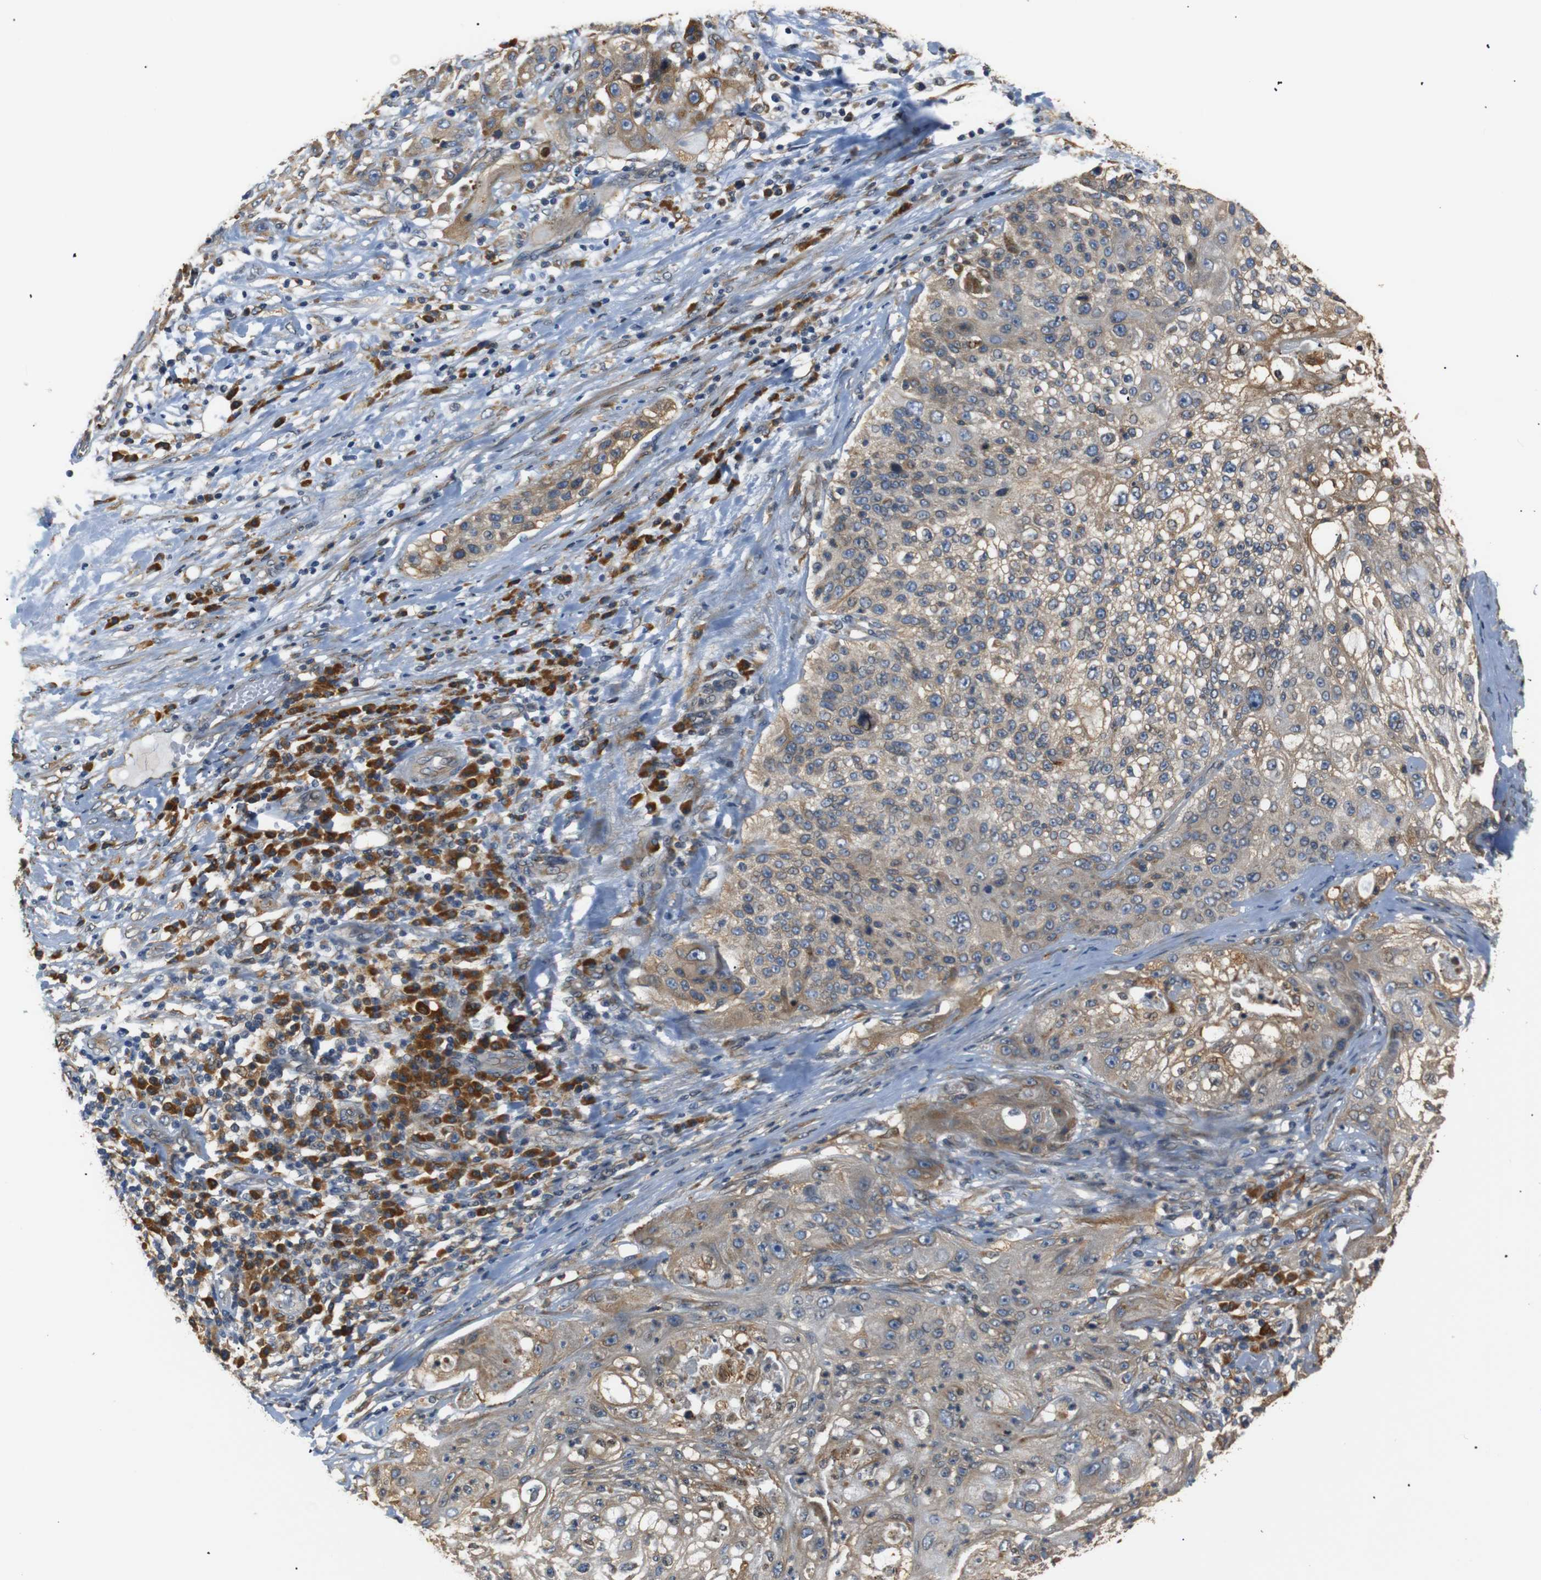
{"staining": {"intensity": "moderate", "quantity": ">75%", "location": "cytoplasmic/membranous"}, "tissue": "lung cancer", "cell_type": "Tumor cells", "image_type": "cancer", "snomed": [{"axis": "morphology", "description": "Inflammation, NOS"}, {"axis": "morphology", "description": "Squamous cell carcinoma, NOS"}, {"axis": "topography", "description": "Lymph node"}, {"axis": "topography", "description": "Soft tissue"}, {"axis": "topography", "description": "Lung"}], "caption": "DAB immunohistochemical staining of human lung cancer (squamous cell carcinoma) exhibits moderate cytoplasmic/membranous protein staining in about >75% of tumor cells.", "gene": "TMED2", "patient": {"sex": "male", "age": 66}}